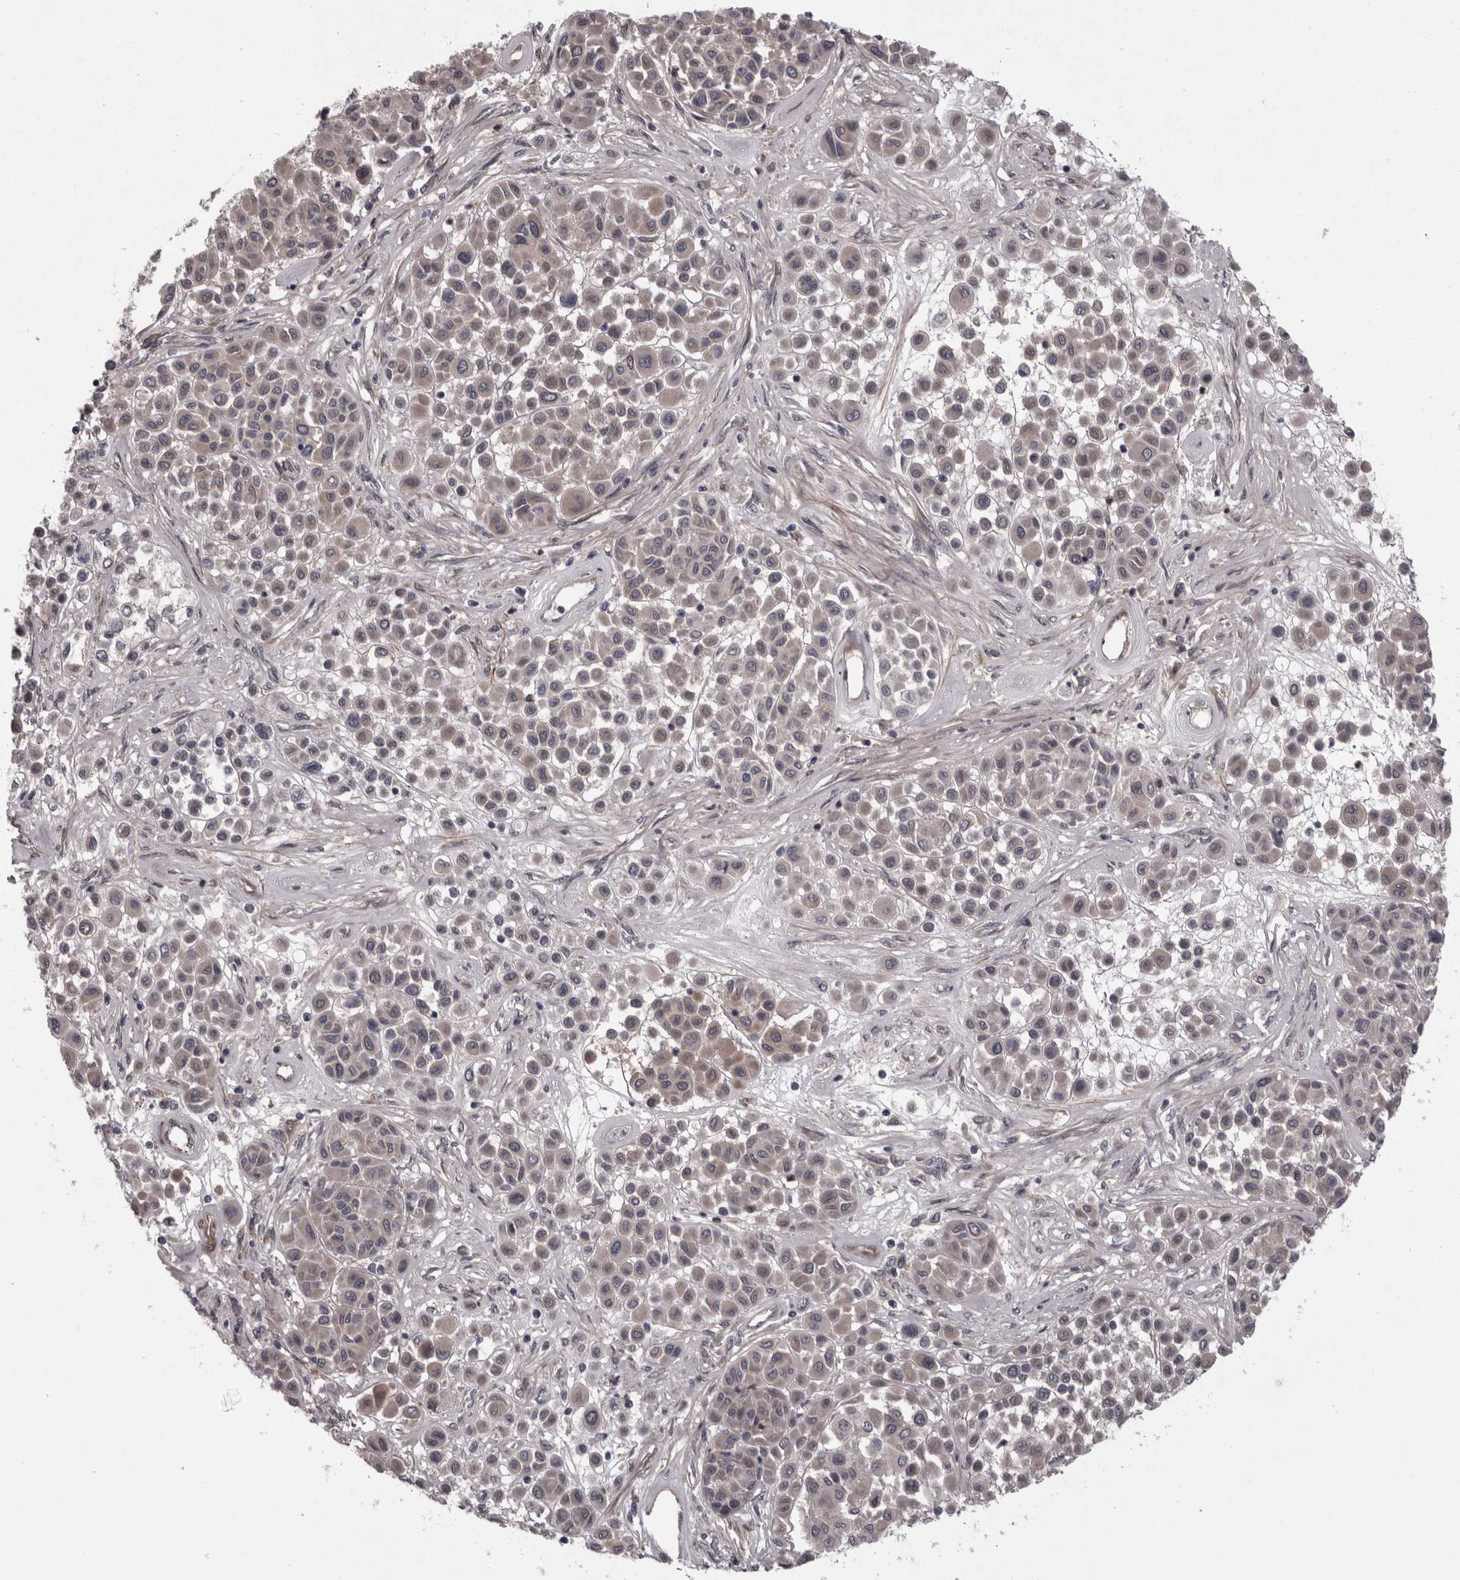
{"staining": {"intensity": "weak", "quantity": ">75%", "location": "cytoplasmic/membranous"}, "tissue": "melanoma", "cell_type": "Tumor cells", "image_type": "cancer", "snomed": [{"axis": "morphology", "description": "Malignant melanoma, Metastatic site"}, {"axis": "topography", "description": "Soft tissue"}], "caption": "A brown stain shows weak cytoplasmic/membranous expression of a protein in human melanoma tumor cells. (DAB (3,3'-diaminobenzidine) IHC with brightfield microscopy, high magnification).", "gene": "RSU1", "patient": {"sex": "male", "age": 41}}